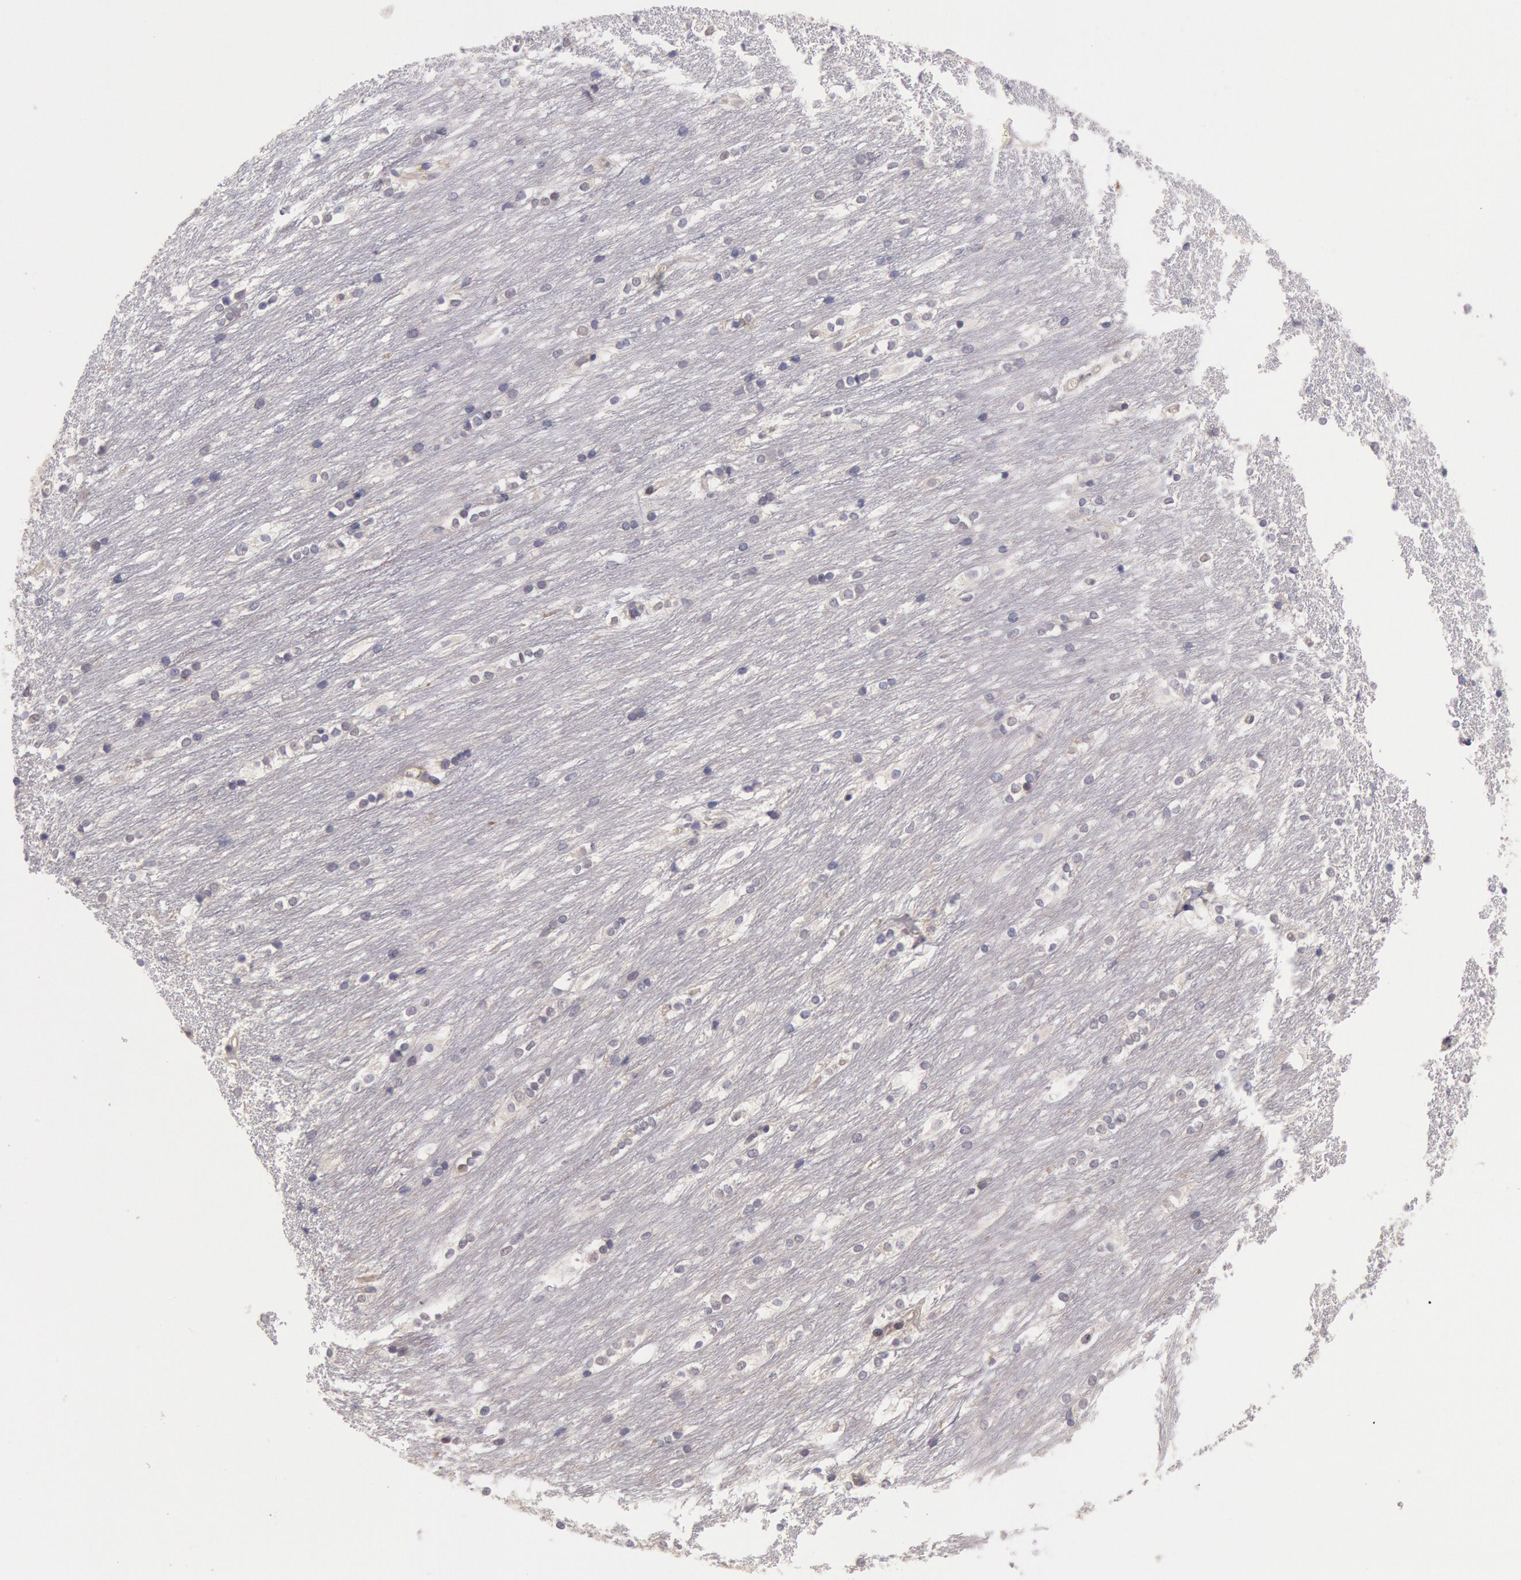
{"staining": {"intensity": "negative", "quantity": "none", "location": "none"}, "tissue": "caudate", "cell_type": "Glial cells", "image_type": "normal", "snomed": [{"axis": "morphology", "description": "Normal tissue, NOS"}, {"axis": "topography", "description": "Lateral ventricle wall"}], "caption": "Immunohistochemistry (IHC) photomicrograph of unremarkable caudate stained for a protein (brown), which shows no staining in glial cells.", "gene": "AMOTL1", "patient": {"sex": "female", "age": 19}}